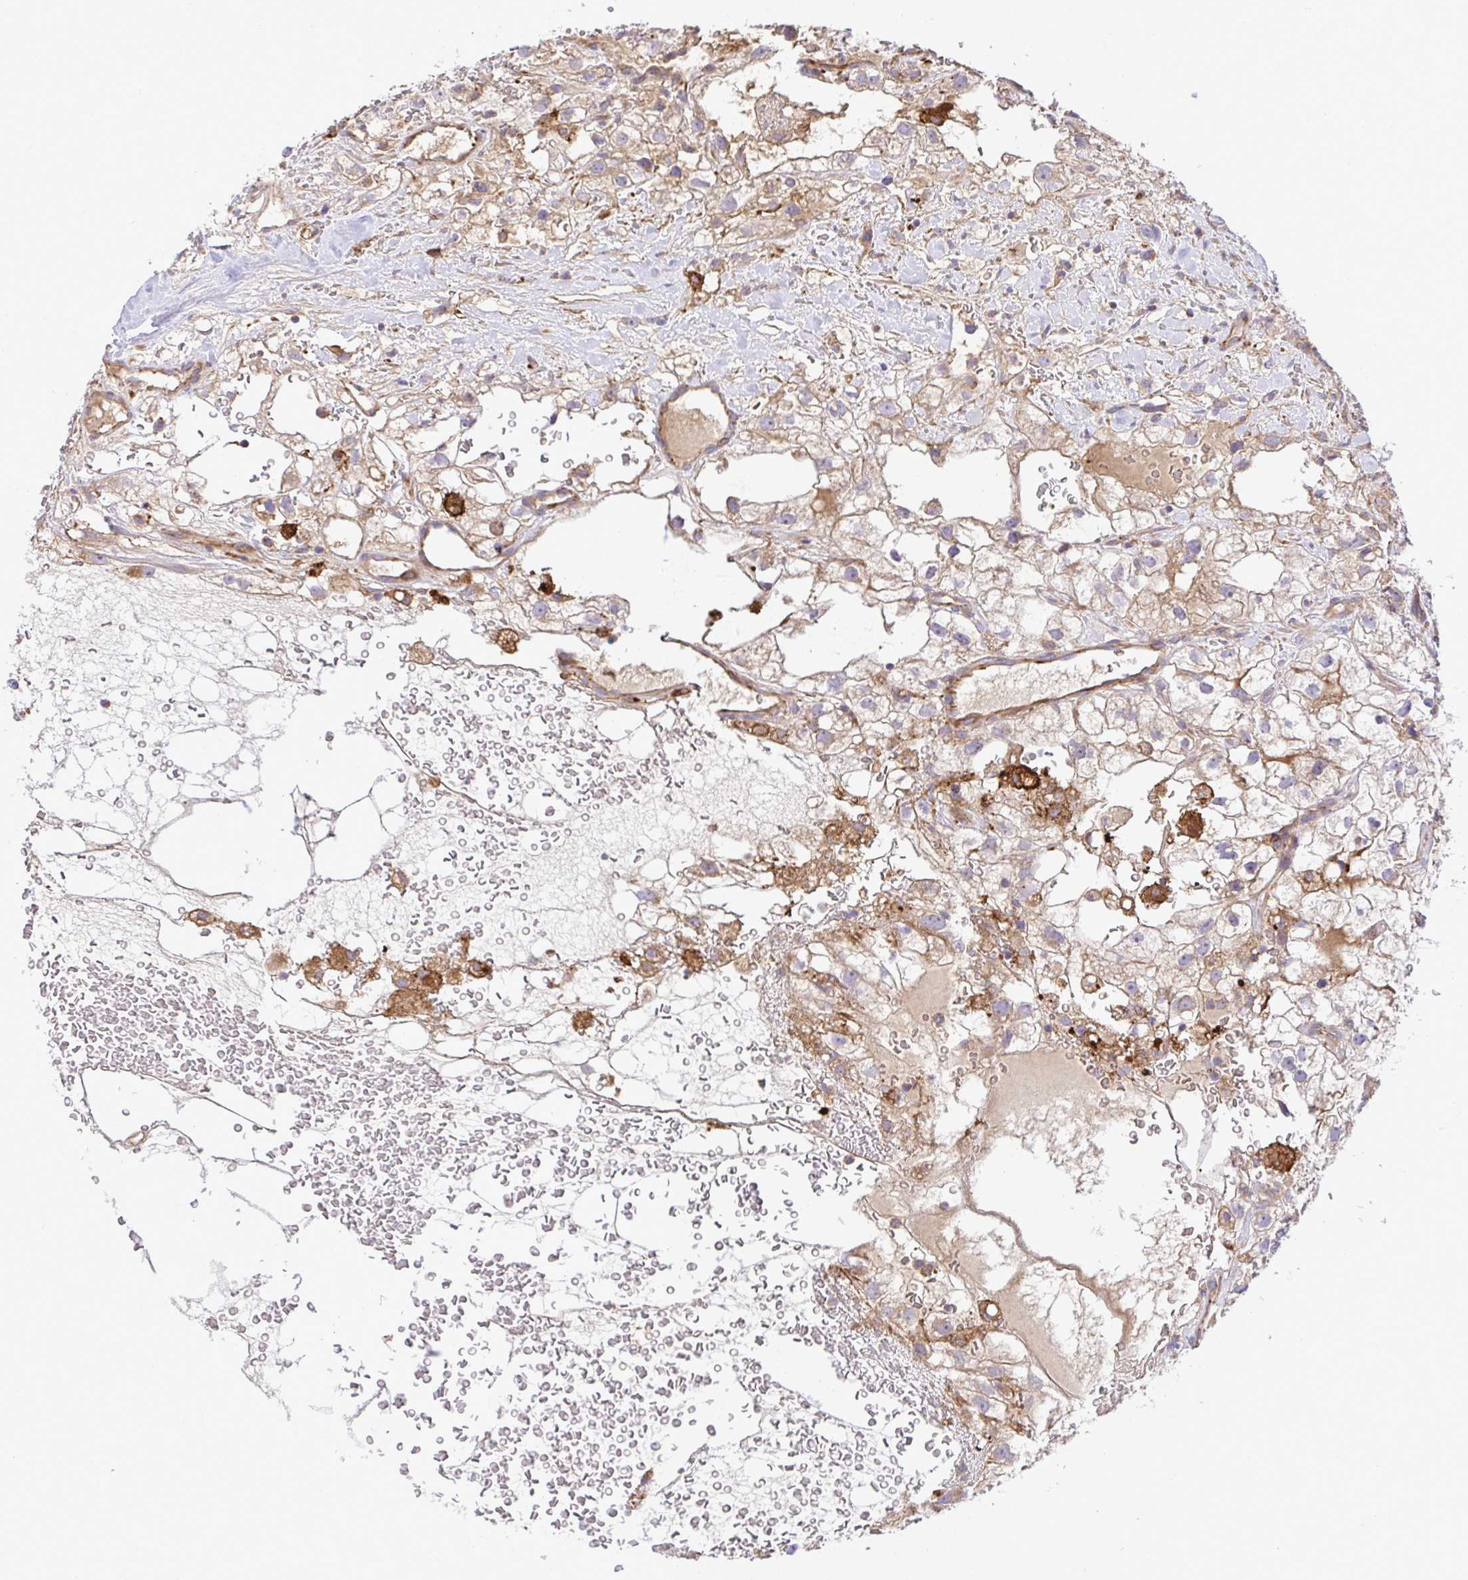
{"staining": {"intensity": "negative", "quantity": "none", "location": "none"}, "tissue": "renal cancer", "cell_type": "Tumor cells", "image_type": "cancer", "snomed": [{"axis": "morphology", "description": "Adenocarcinoma, NOS"}, {"axis": "topography", "description": "Kidney"}], "caption": "DAB immunohistochemical staining of human renal adenocarcinoma shows no significant positivity in tumor cells. (DAB immunohistochemistry (IHC), high magnification).", "gene": "GRID2", "patient": {"sex": "male", "age": 59}}